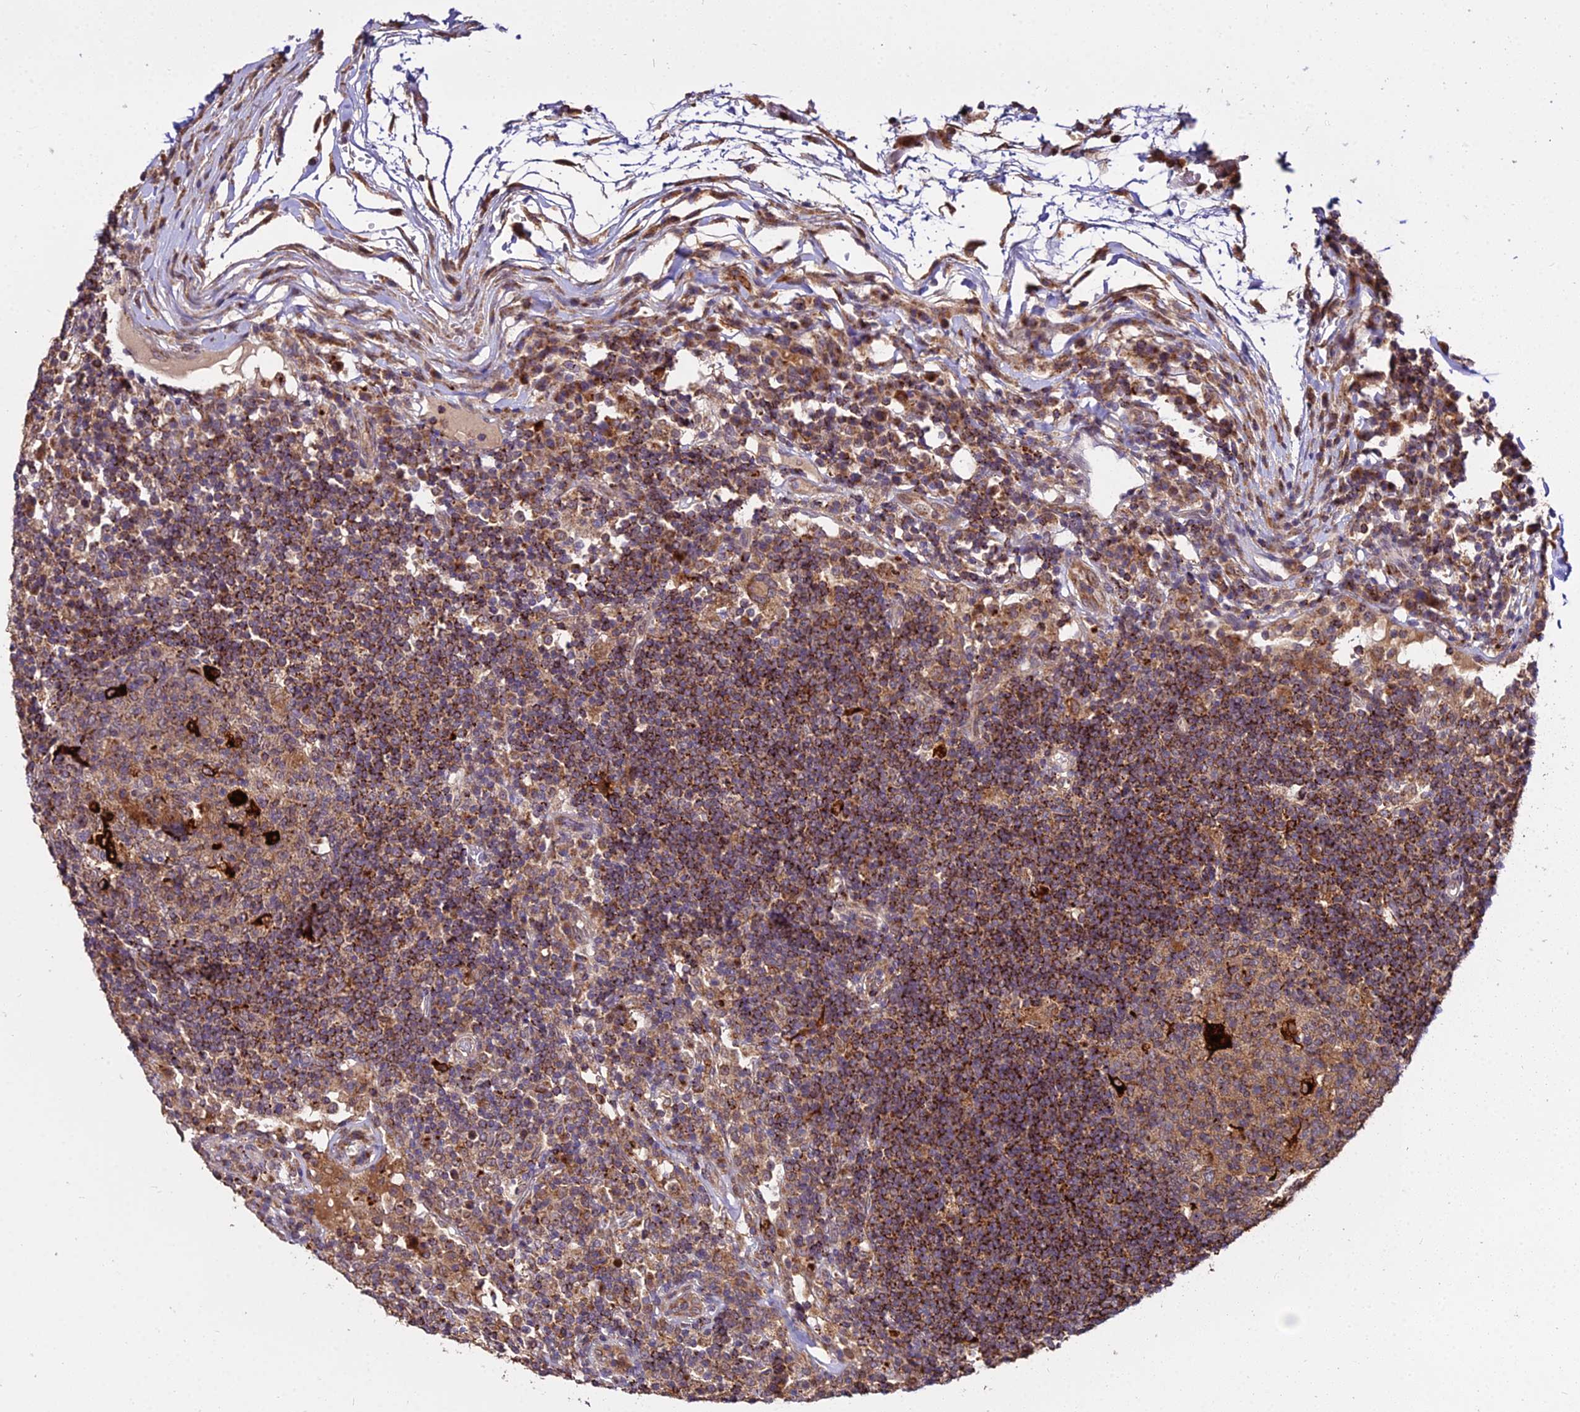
{"staining": {"intensity": "strong", "quantity": "<25%", "location": "cytoplasmic/membranous"}, "tissue": "lymph node", "cell_type": "Germinal center cells", "image_type": "normal", "snomed": [{"axis": "morphology", "description": "Normal tissue, NOS"}, {"axis": "topography", "description": "Lymph node"}], "caption": "This image reveals immunohistochemistry (IHC) staining of benign human lymph node, with medium strong cytoplasmic/membranous staining in approximately <25% of germinal center cells.", "gene": "ENSG00000258465", "patient": {"sex": "female", "age": 53}}